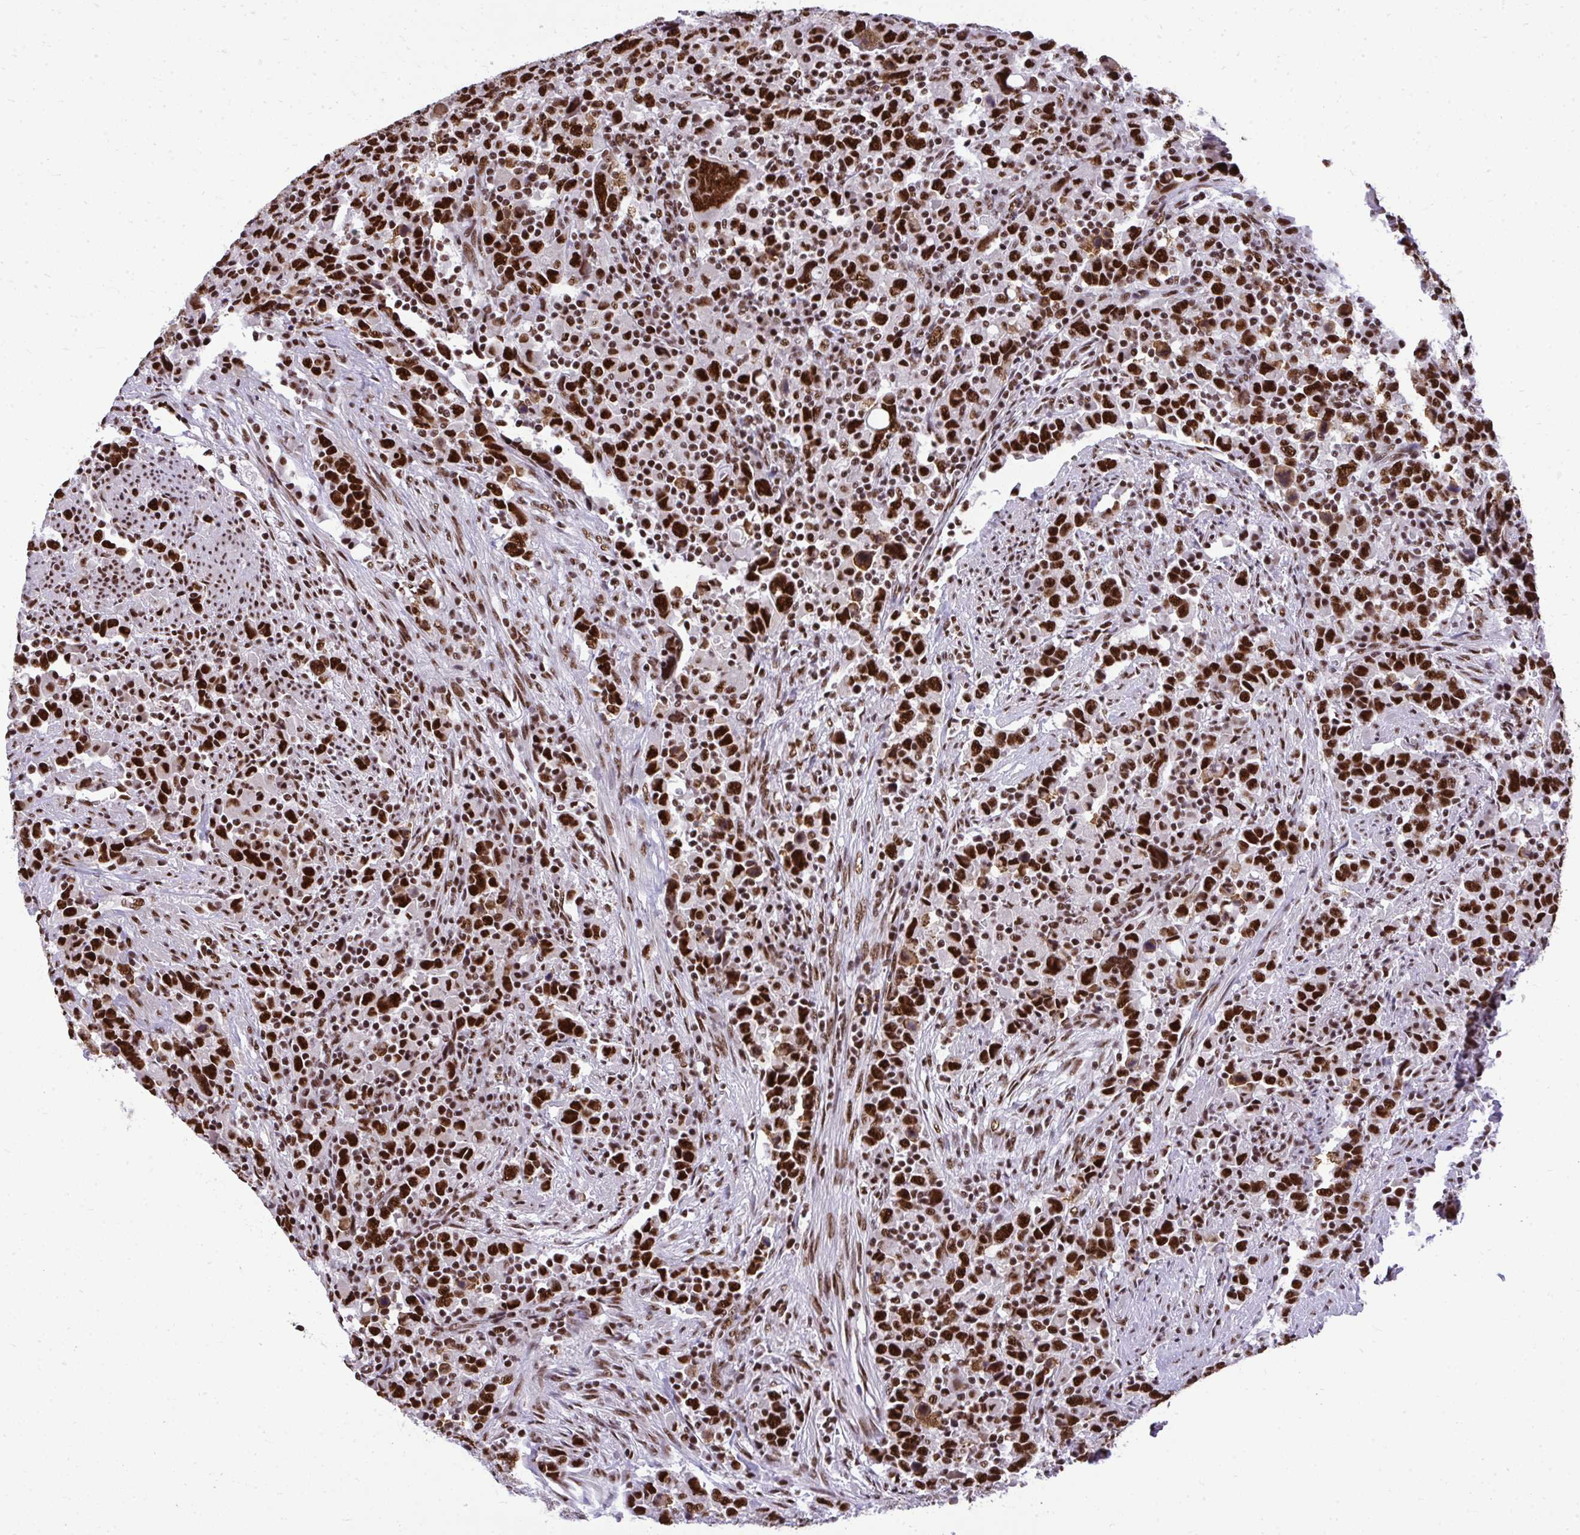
{"staining": {"intensity": "strong", "quantity": ">75%", "location": "nuclear"}, "tissue": "urothelial cancer", "cell_type": "Tumor cells", "image_type": "cancer", "snomed": [{"axis": "morphology", "description": "Urothelial carcinoma, High grade"}, {"axis": "topography", "description": "Urinary bladder"}], "caption": "An image showing strong nuclear positivity in approximately >75% of tumor cells in urothelial cancer, as visualized by brown immunohistochemical staining.", "gene": "PRPF19", "patient": {"sex": "male", "age": 61}}